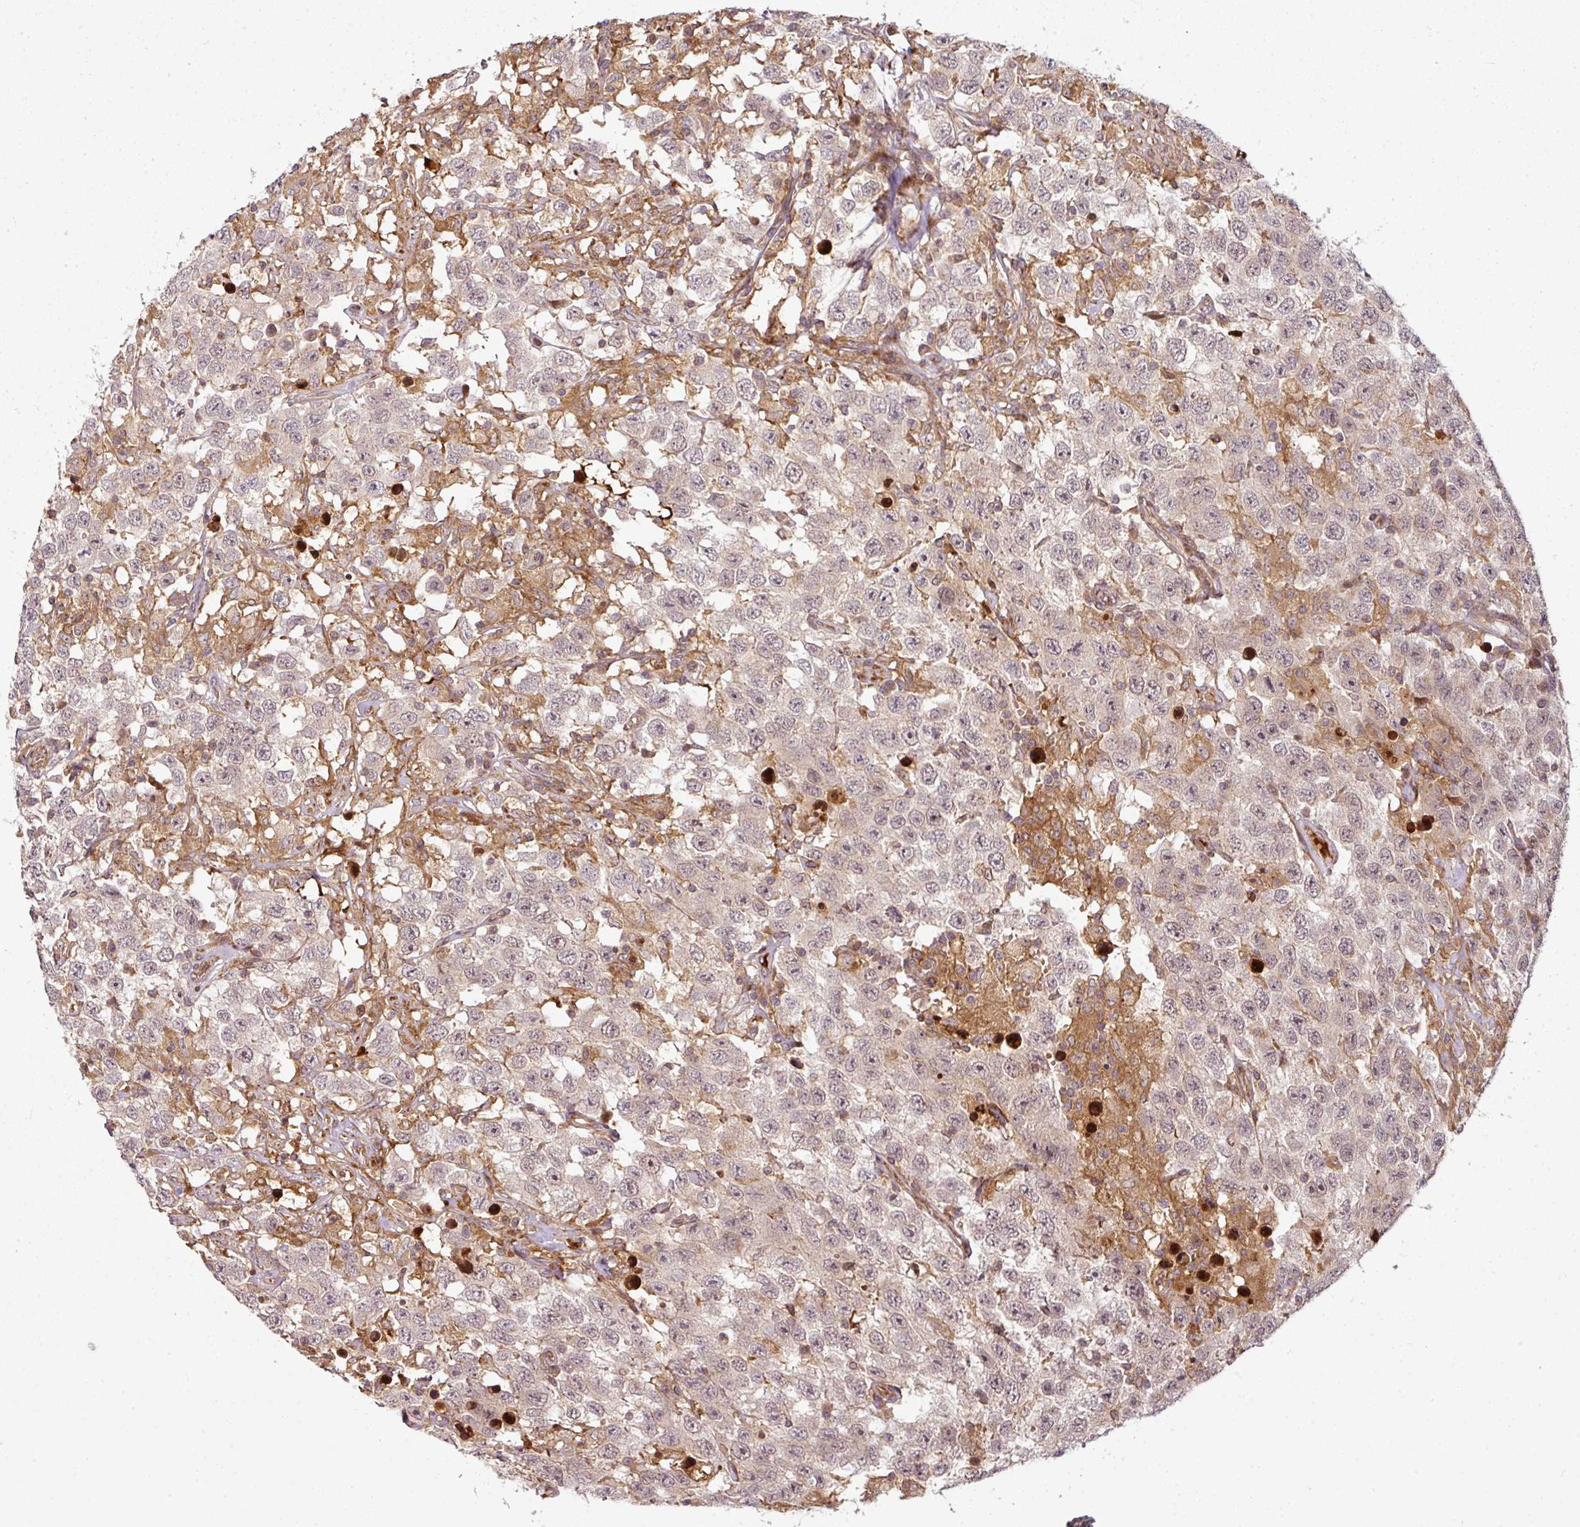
{"staining": {"intensity": "negative", "quantity": "none", "location": "none"}, "tissue": "testis cancer", "cell_type": "Tumor cells", "image_type": "cancer", "snomed": [{"axis": "morphology", "description": "Seminoma, NOS"}, {"axis": "topography", "description": "Testis"}], "caption": "The immunohistochemistry micrograph has no significant expression in tumor cells of testis cancer tissue.", "gene": "ATAT1", "patient": {"sex": "male", "age": 41}}